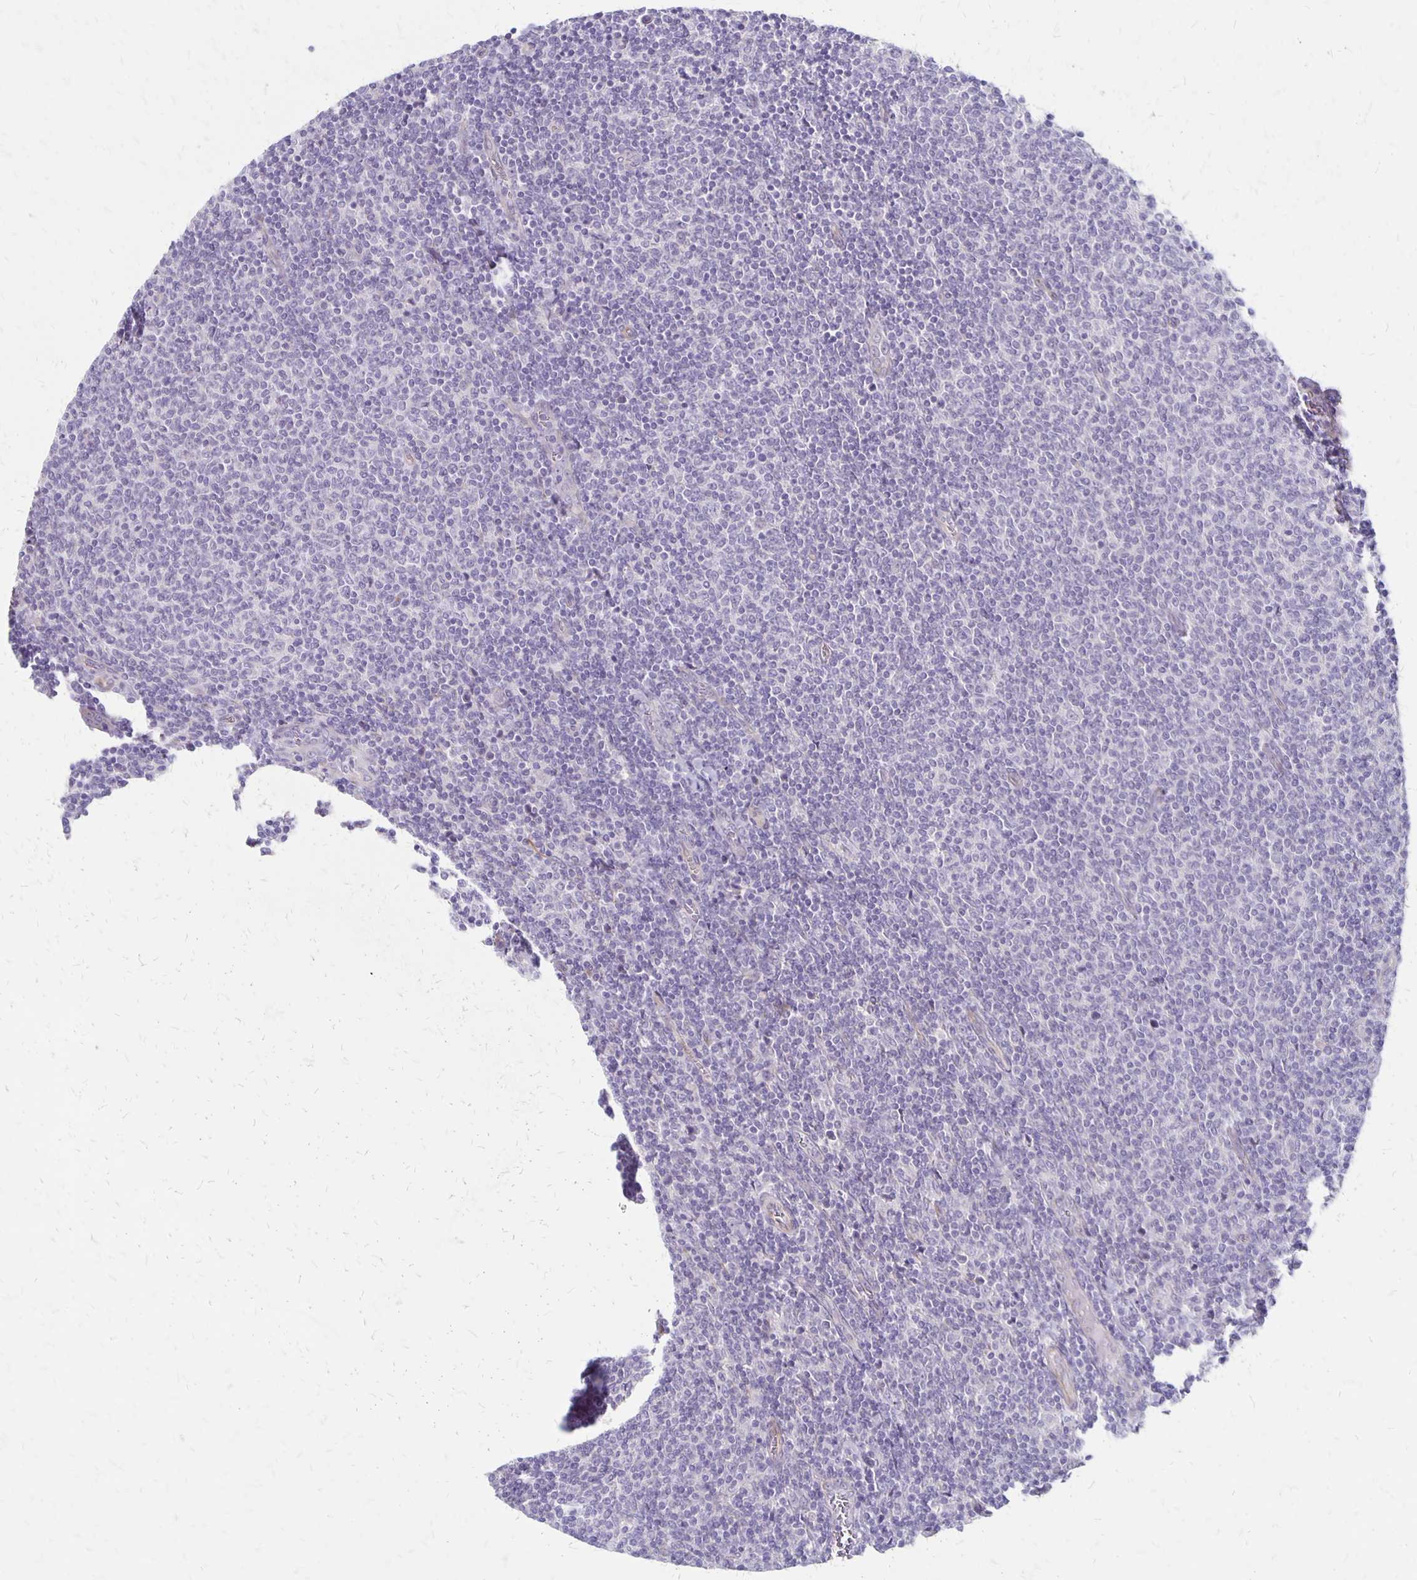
{"staining": {"intensity": "negative", "quantity": "none", "location": "none"}, "tissue": "lymphoma", "cell_type": "Tumor cells", "image_type": "cancer", "snomed": [{"axis": "morphology", "description": "Malignant lymphoma, non-Hodgkin's type, Low grade"}, {"axis": "topography", "description": "Lymph node"}], "caption": "This is an IHC photomicrograph of human malignant lymphoma, non-Hodgkin's type (low-grade). There is no expression in tumor cells.", "gene": "HOMER1", "patient": {"sex": "male", "age": 52}}